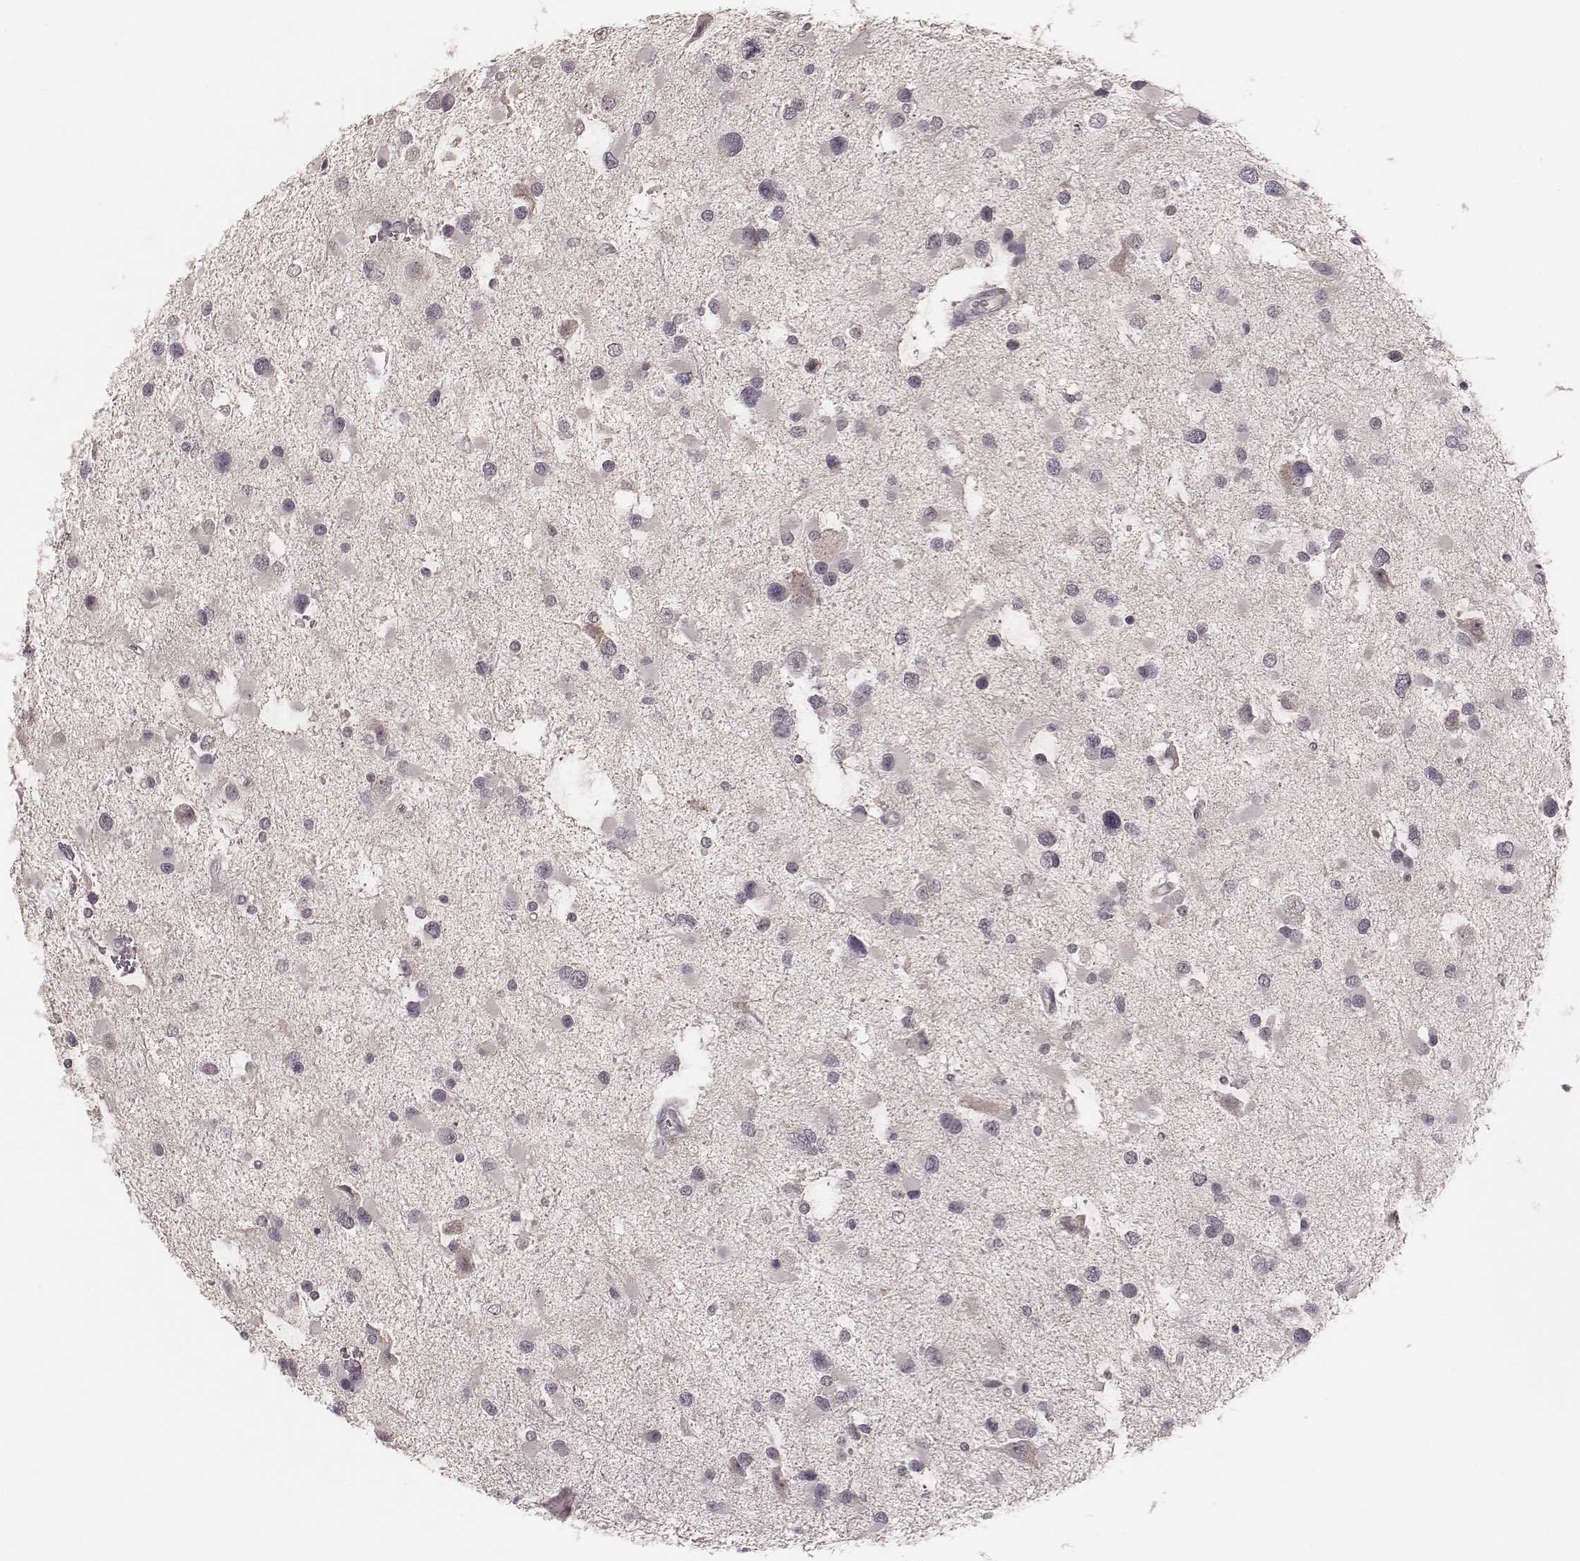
{"staining": {"intensity": "negative", "quantity": "none", "location": "none"}, "tissue": "glioma", "cell_type": "Tumor cells", "image_type": "cancer", "snomed": [{"axis": "morphology", "description": "Glioma, malignant, Low grade"}, {"axis": "topography", "description": "Brain"}], "caption": "This is an immunohistochemistry image of human glioma. There is no expression in tumor cells.", "gene": "LY6K", "patient": {"sex": "female", "age": 32}}